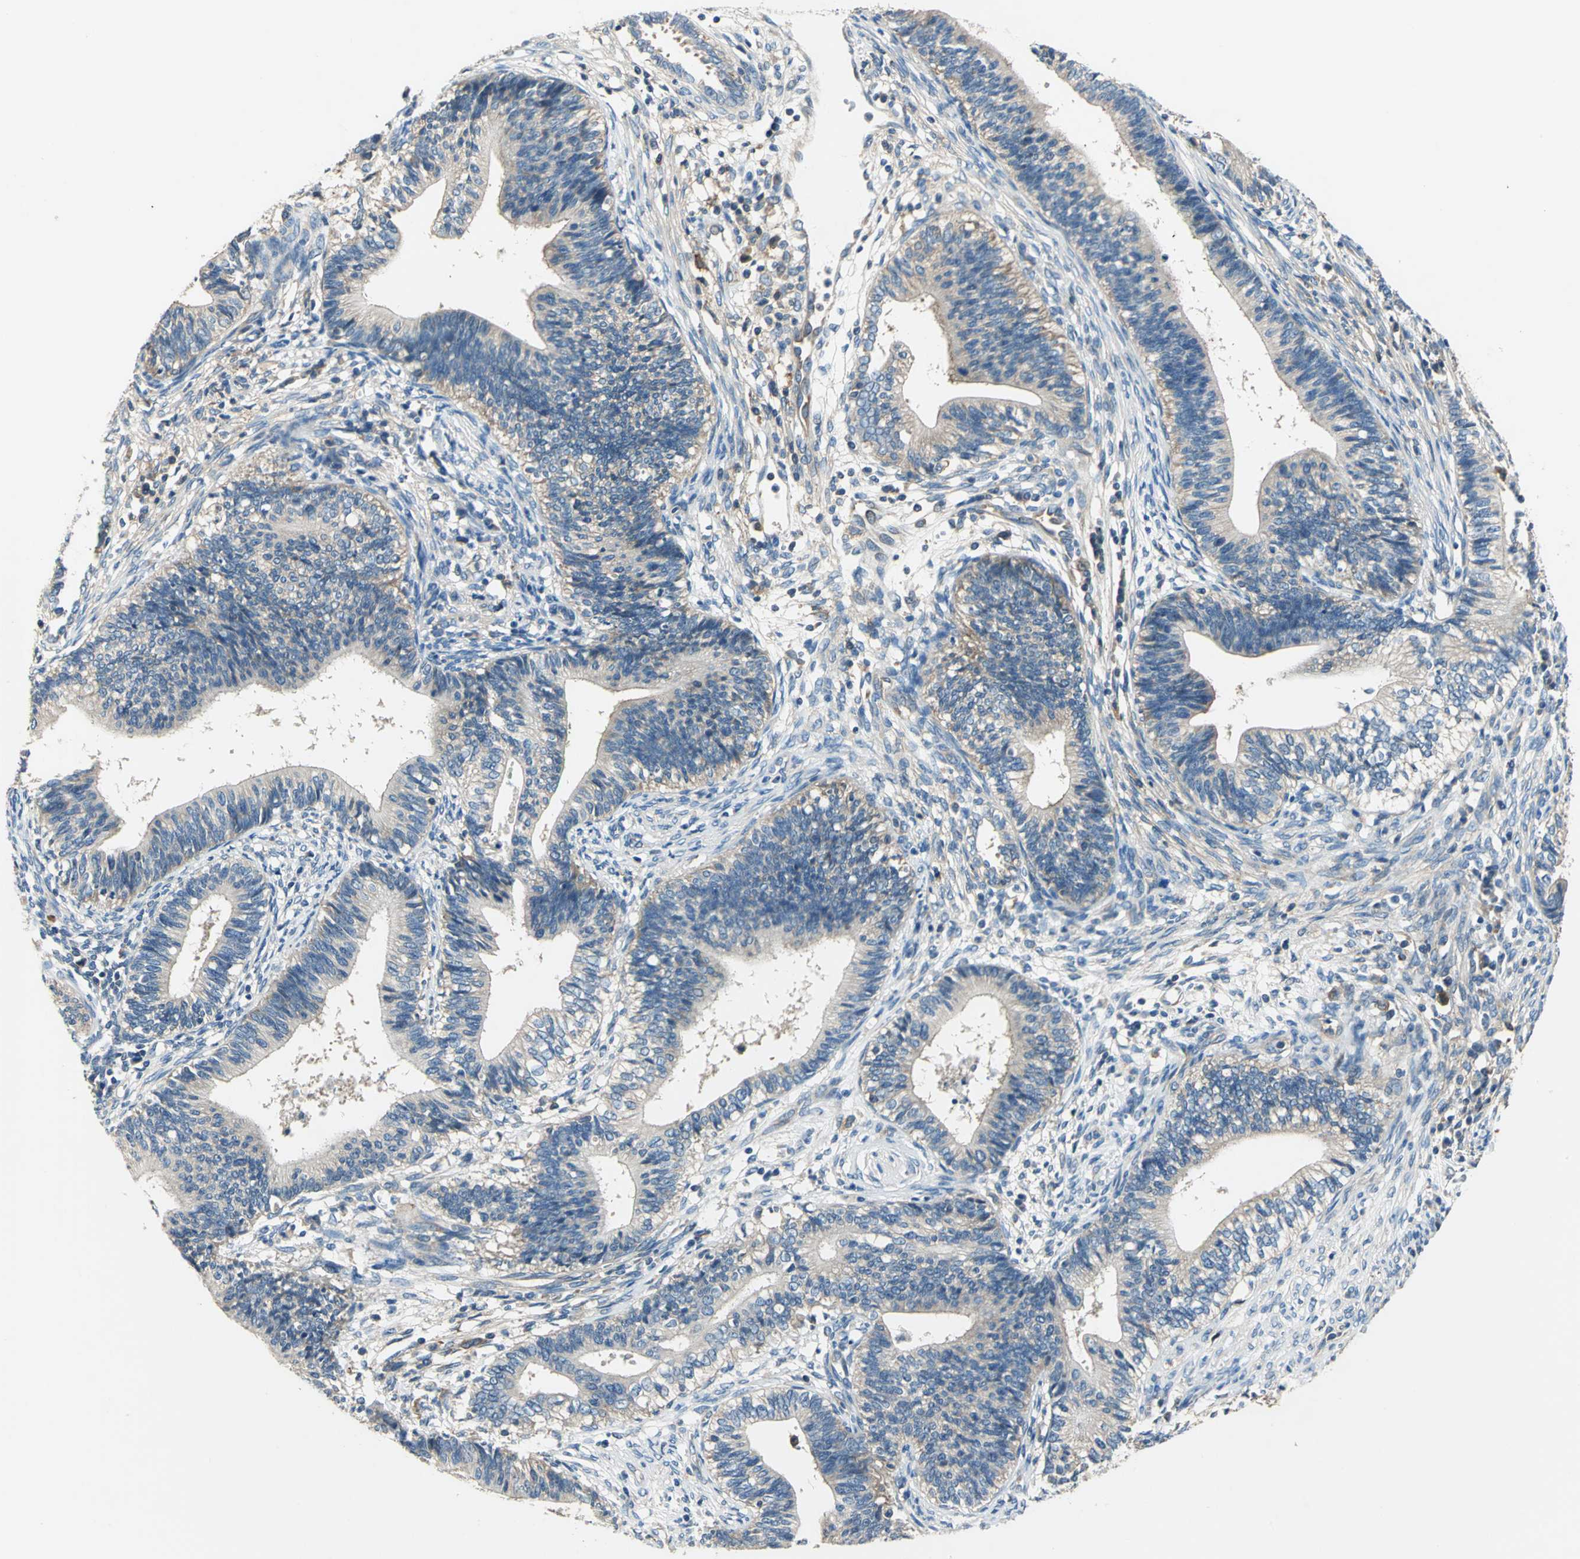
{"staining": {"intensity": "weak", "quantity": ">75%", "location": "cytoplasmic/membranous"}, "tissue": "cervical cancer", "cell_type": "Tumor cells", "image_type": "cancer", "snomed": [{"axis": "morphology", "description": "Adenocarcinoma, NOS"}, {"axis": "topography", "description": "Cervix"}], "caption": "Immunohistochemistry (DAB (3,3'-diaminobenzidine)) staining of cervical cancer shows weak cytoplasmic/membranous protein expression in about >75% of tumor cells.", "gene": "DDX3Y", "patient": {"sex": "female", "age": 44}}